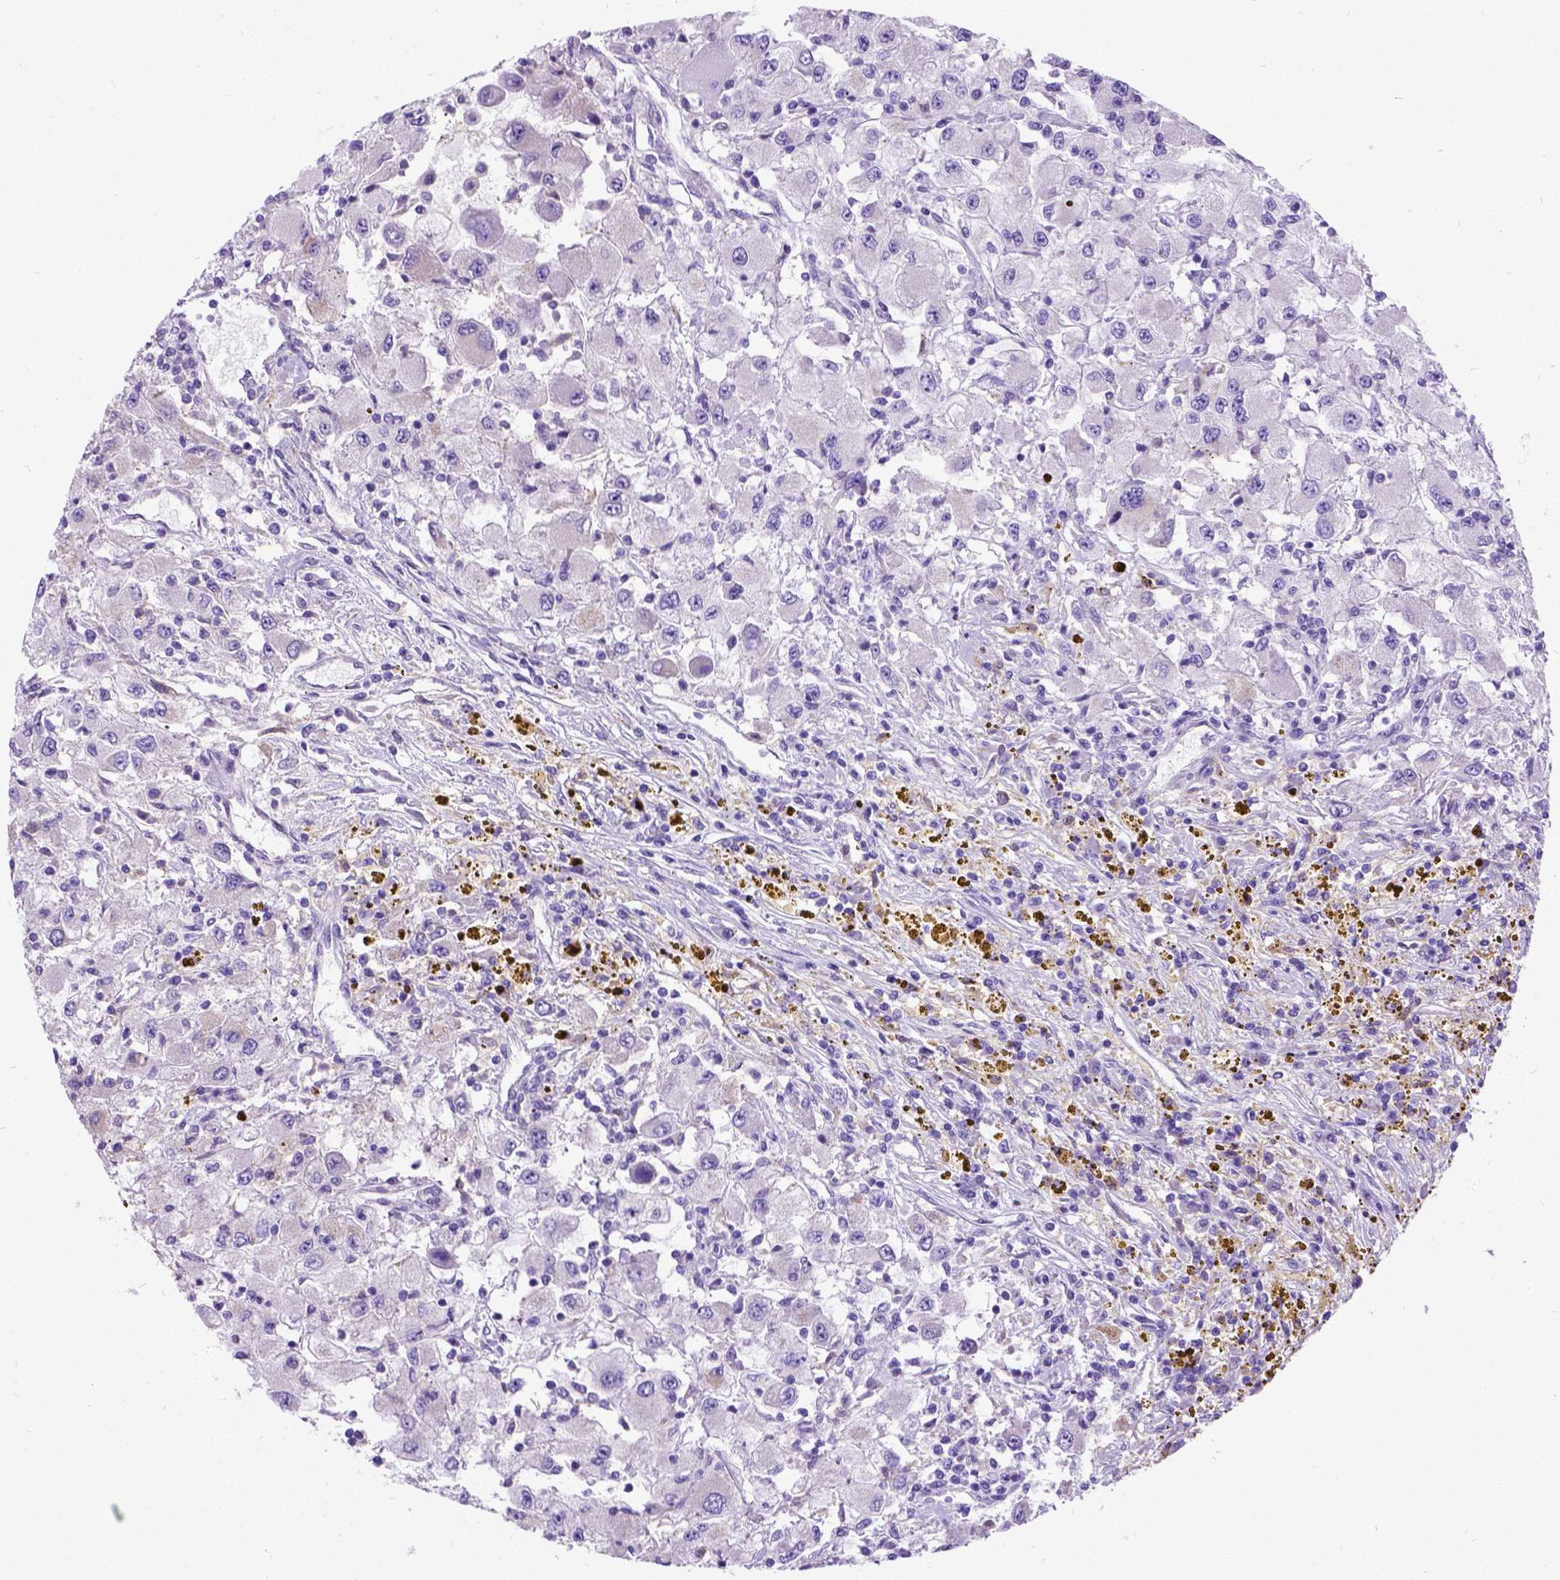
{"staining": {"intensity": "negative", "quantity": "none", "location": "none"}, "tissue": "renal cancer", "cell_type": "Tumor cells", "image_type": "cancer", "snomed": [{"axis": "morphology", "description": "Adenocarcinoma, NOS"}, {"axis": "topography", "description": "Kidney"}], "caption": "Protein analysis of renal cancer displays no significant staining in tumor cells.", "gene": "CFAP54", "patient": {"sex": "female", "age": 67}}